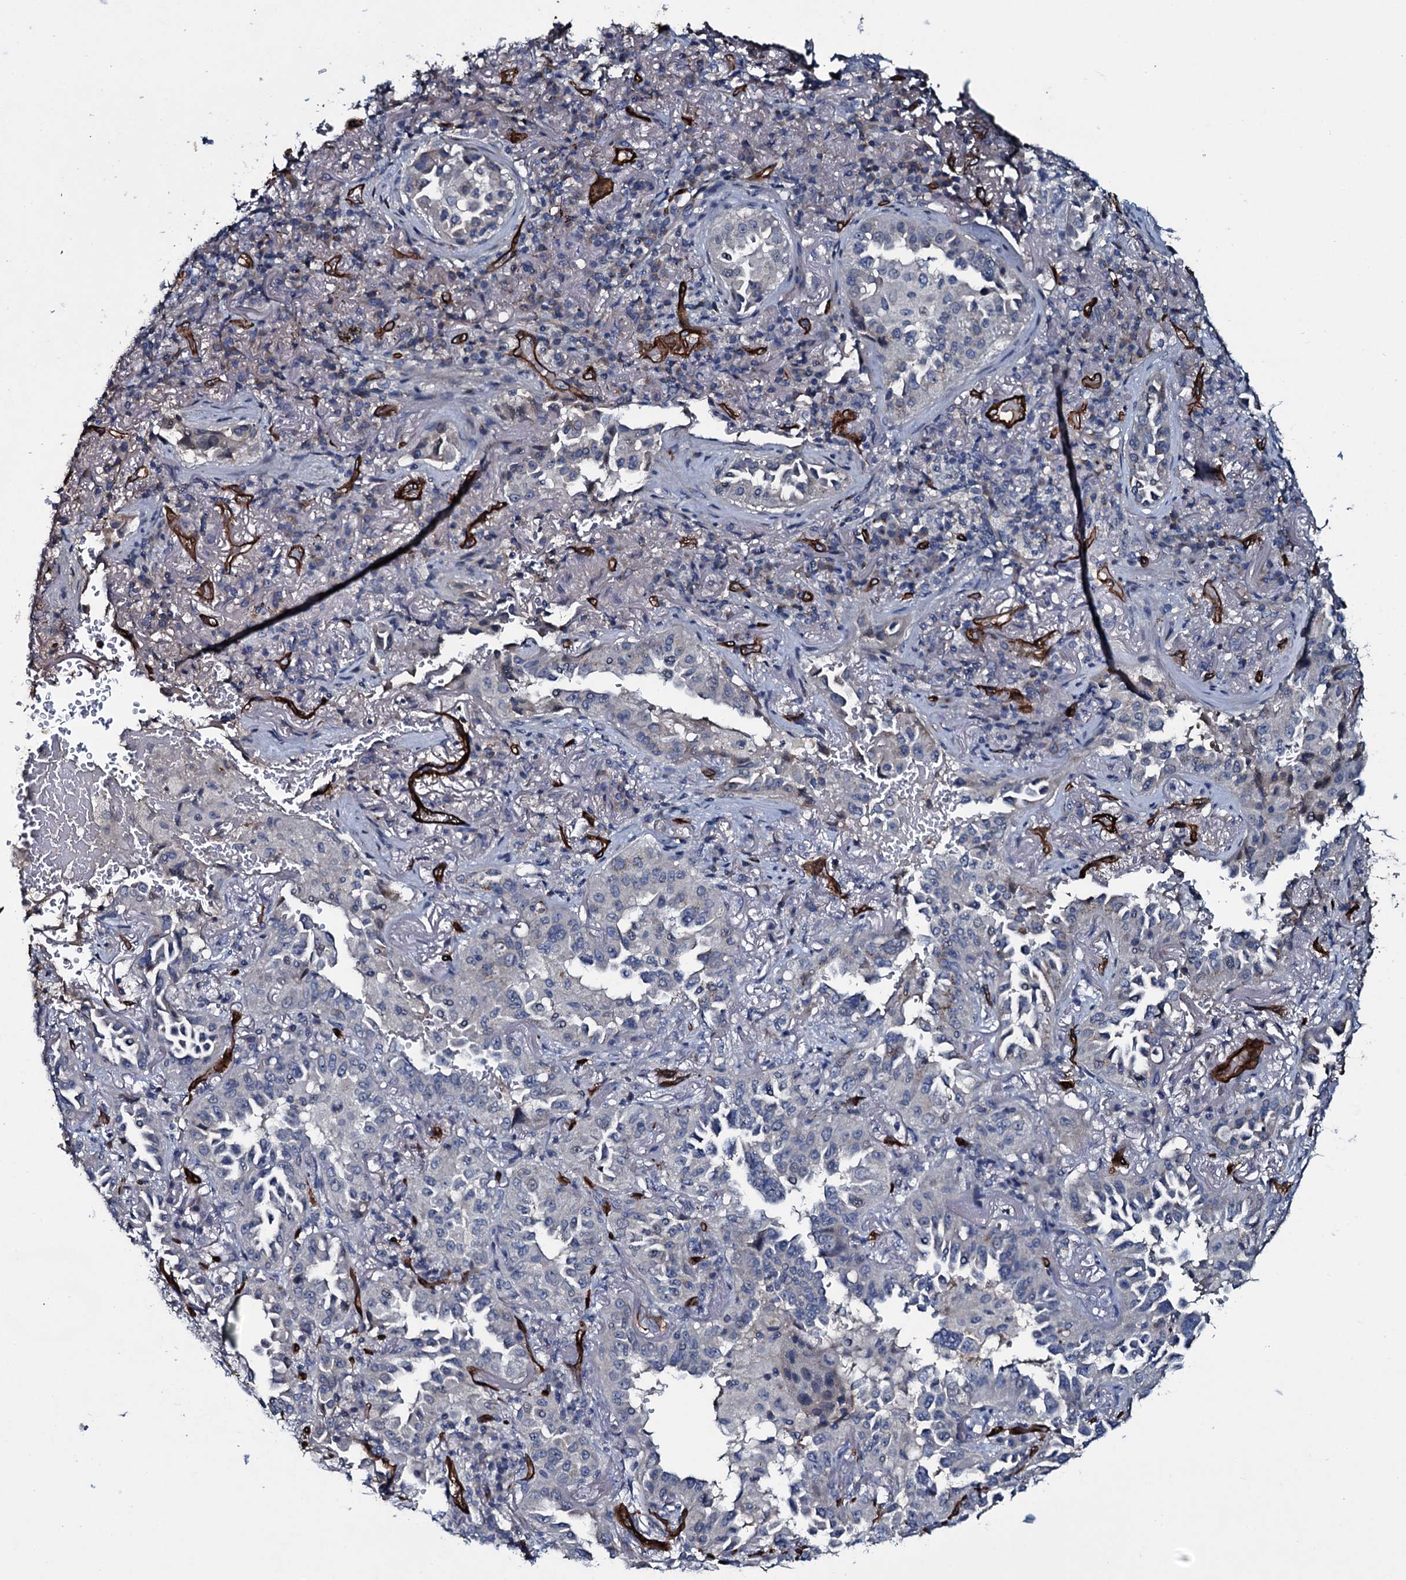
{"staining": {"intensity": "negative", "quantity": "none", "location": "none"}, "tissue": "lung cancer", "cell_type": "Tumor cells", "image_type": "cancer", "snomed": [{"axis": "morphology", "description": "Adenocarcinoma, NOS"}, {"axis": "topography", "description": "Lung"}], "caption": "Photomicrograph shows no significant protein staining in tumor cells of lung cancer.", "gene": "CLEC14A", "patient": {"sex": "female", "age": 69}}